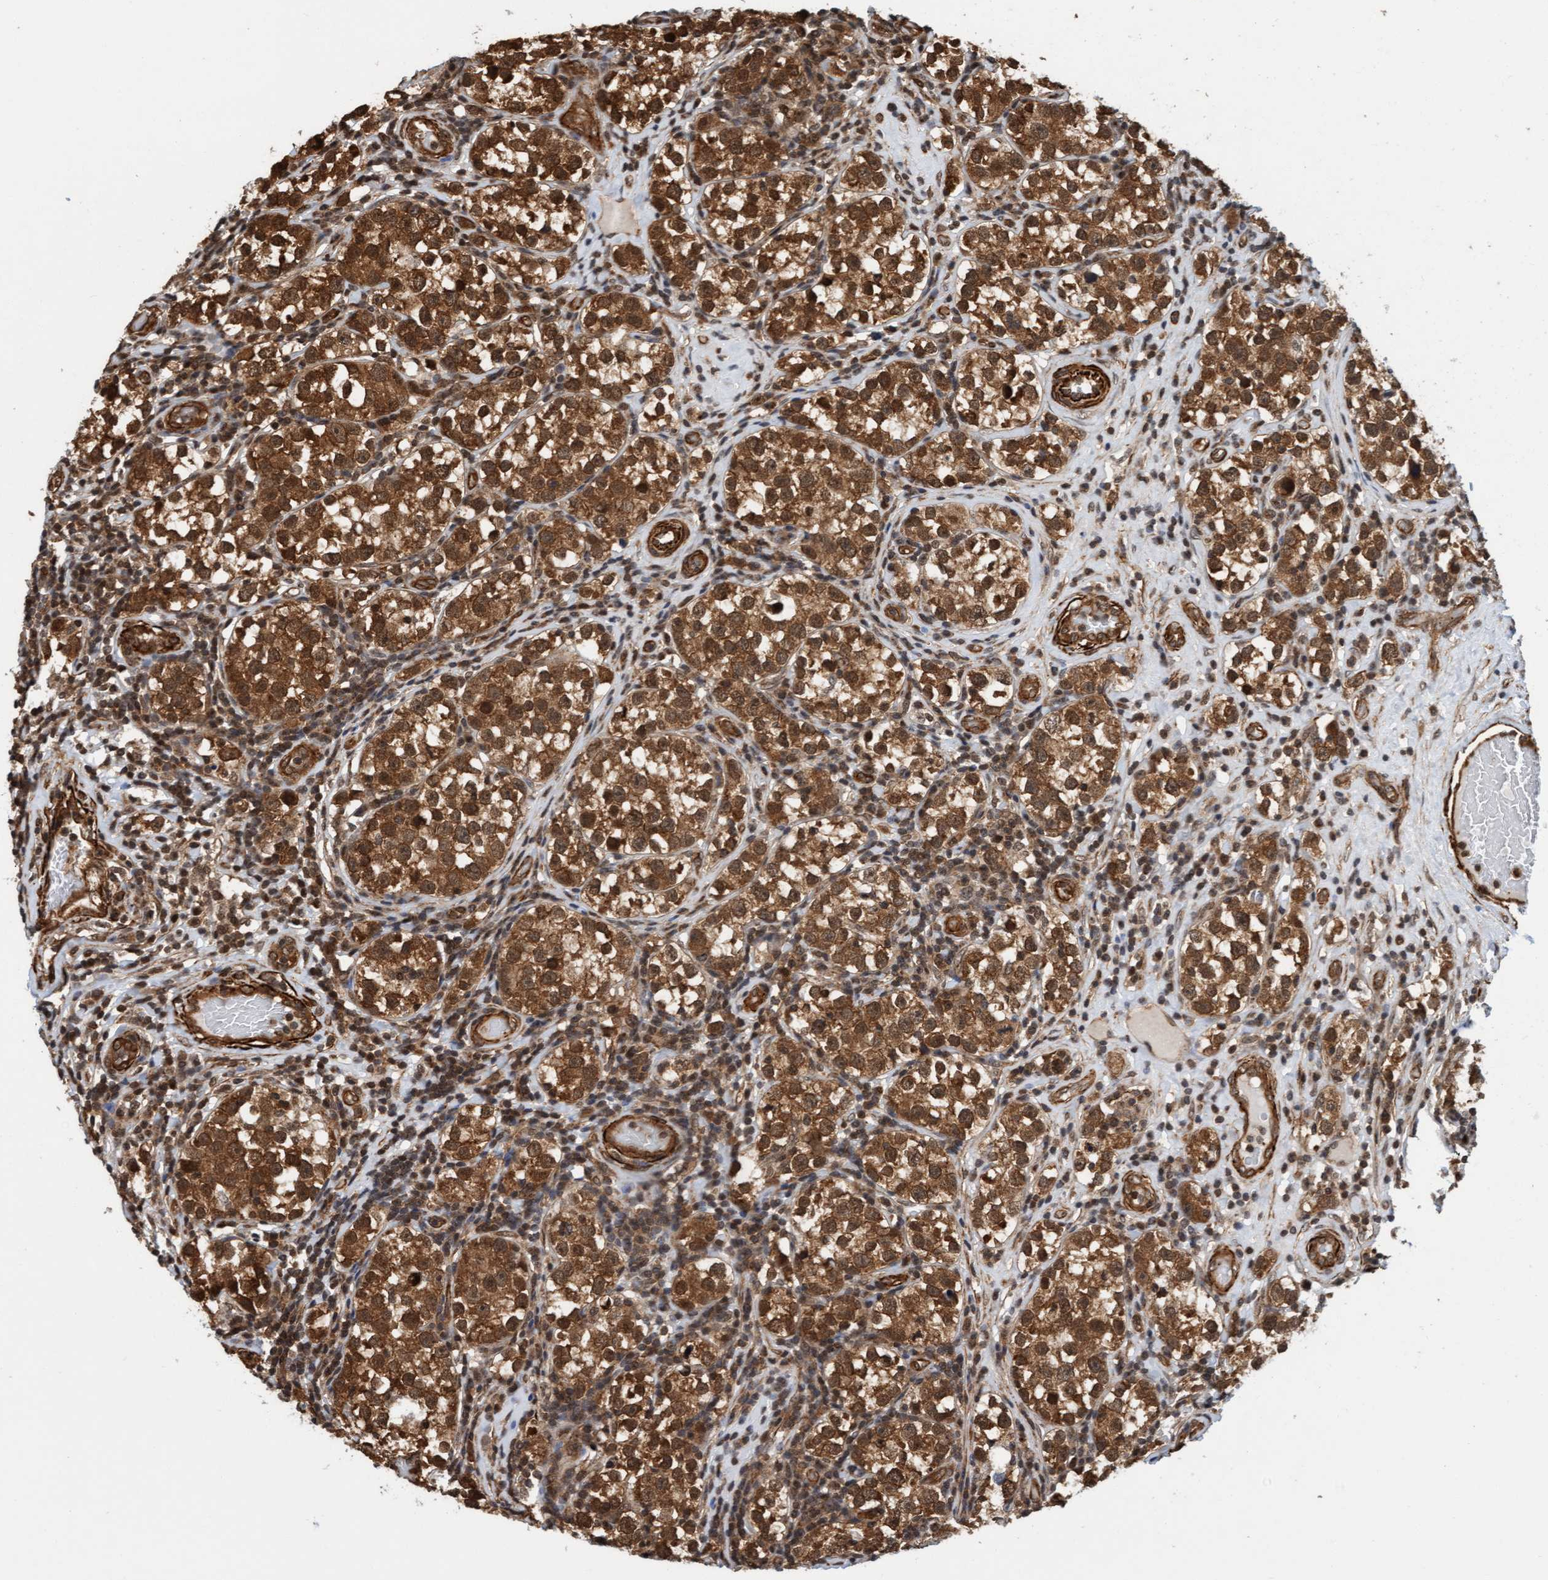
{"staining": {"intensity": "strong", "quantity": ">75%", "location": "cytoplasmic/membranous,nuclear"}, "tissue": "testis cancer", "cell_type": "Tumor cells", "image_type": "cancer", "snomed": [{"axis": "morphology", "description": "Normal tissue, NOS"}, {"axis": "morphology", "description": "Seminoma, NOS"}, {"axis": "topography", "description": "Testis"}], "caption": "Brown immunohistochemical staining in testis seminoma exhibits strong cytoplasmic/membranous and nuclear positivity in about >75% of tumor cells. (DAB IHC, brown staining for protein, blue staining for nuclei).", "gene": "STXBP4", "patient": {"sex": "male", "age": 43}}